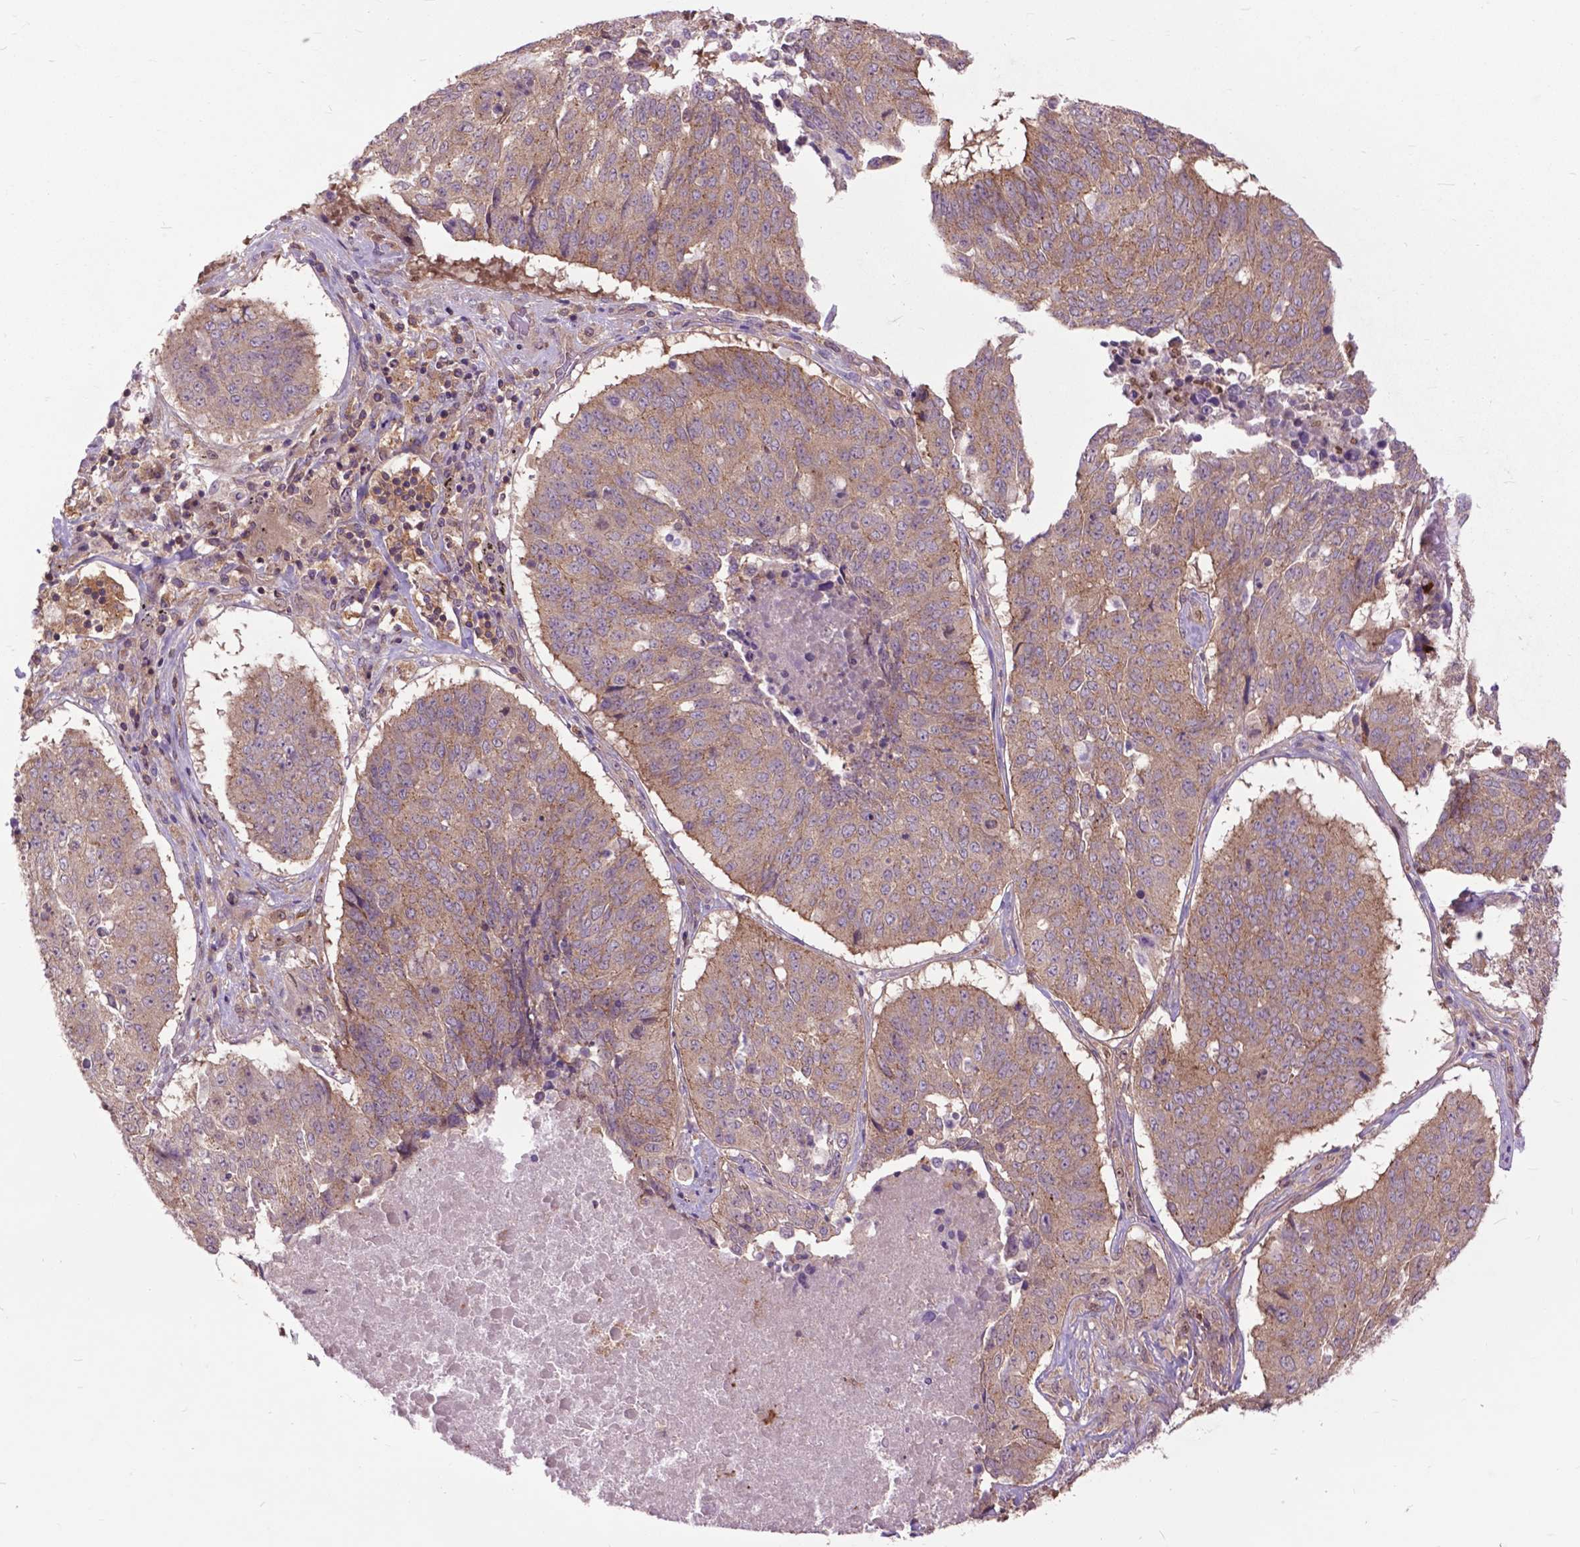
{"staining": {"intensity": "weak", "quantity": ">75%", "location": "cytoplasmic/membranous"}, "tissue": "lung cancer", "cell_type": "Tumor cells", "image_type": "cancer", "snomed": [{"axis": "morphology", "description": "Normal tissue, NOS"}, {"axis": "morphology", "description": "Squamous cell carcinoma, NOS"}, {"axis": "topography", "description": "Bronchus"}, {"axis": "topography", "description": "Lung"}], "caption": "Tumor cells demonstrate weak cytoplasmic/membranous staining in approximately >75% of cells in squamous cell carcinoma (lung). The protein is stained brown, and the nuclei are stained in blue (DAB (3,3'-diaminobenzidine) IHC with brightfield microscopy, high magnification).", "gene": "ARAF", "patient": {"sex": "male", "age": 64}}